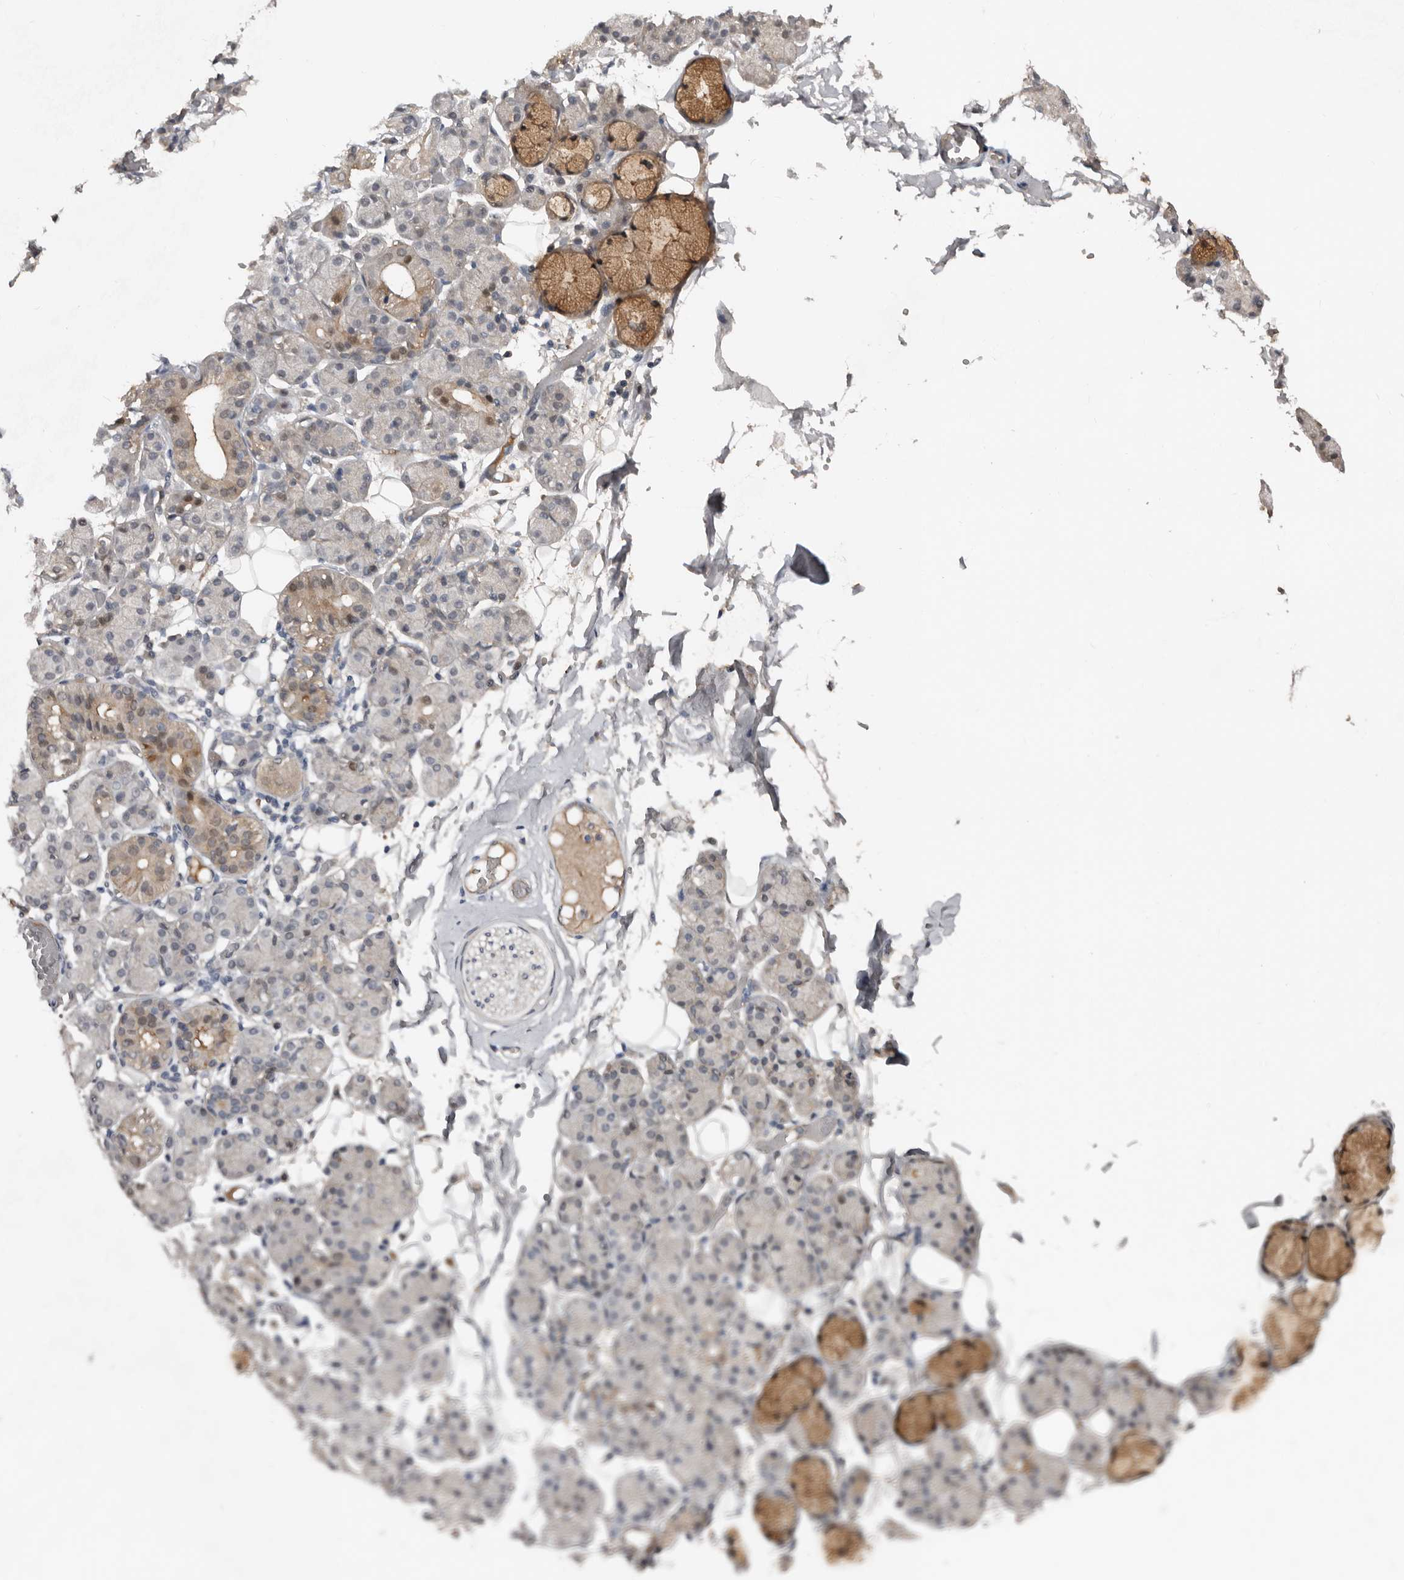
{"staining": {"intensity": "moderate", "quantity": "<25%", "location": "cytoplasmic/membranous"}, "tissue": "salivary gland", "cell_type": "Glandular cells", "image_type": "normal", "snomed": [{"axis": "morphology", "description": "Normal tissue, NOS"}, {"axis": "topography", "description": "Salivary gland"}], "caption": "Immunohistochemistry histopathology image of normal salivary gland stained for a protein (brown), which reveals low levels of moderate cytoplasmic/membranous positivity in about <25% of glandular cells.", "gene": "RBKS", "patient": {"sex": "male", "age": 63}}